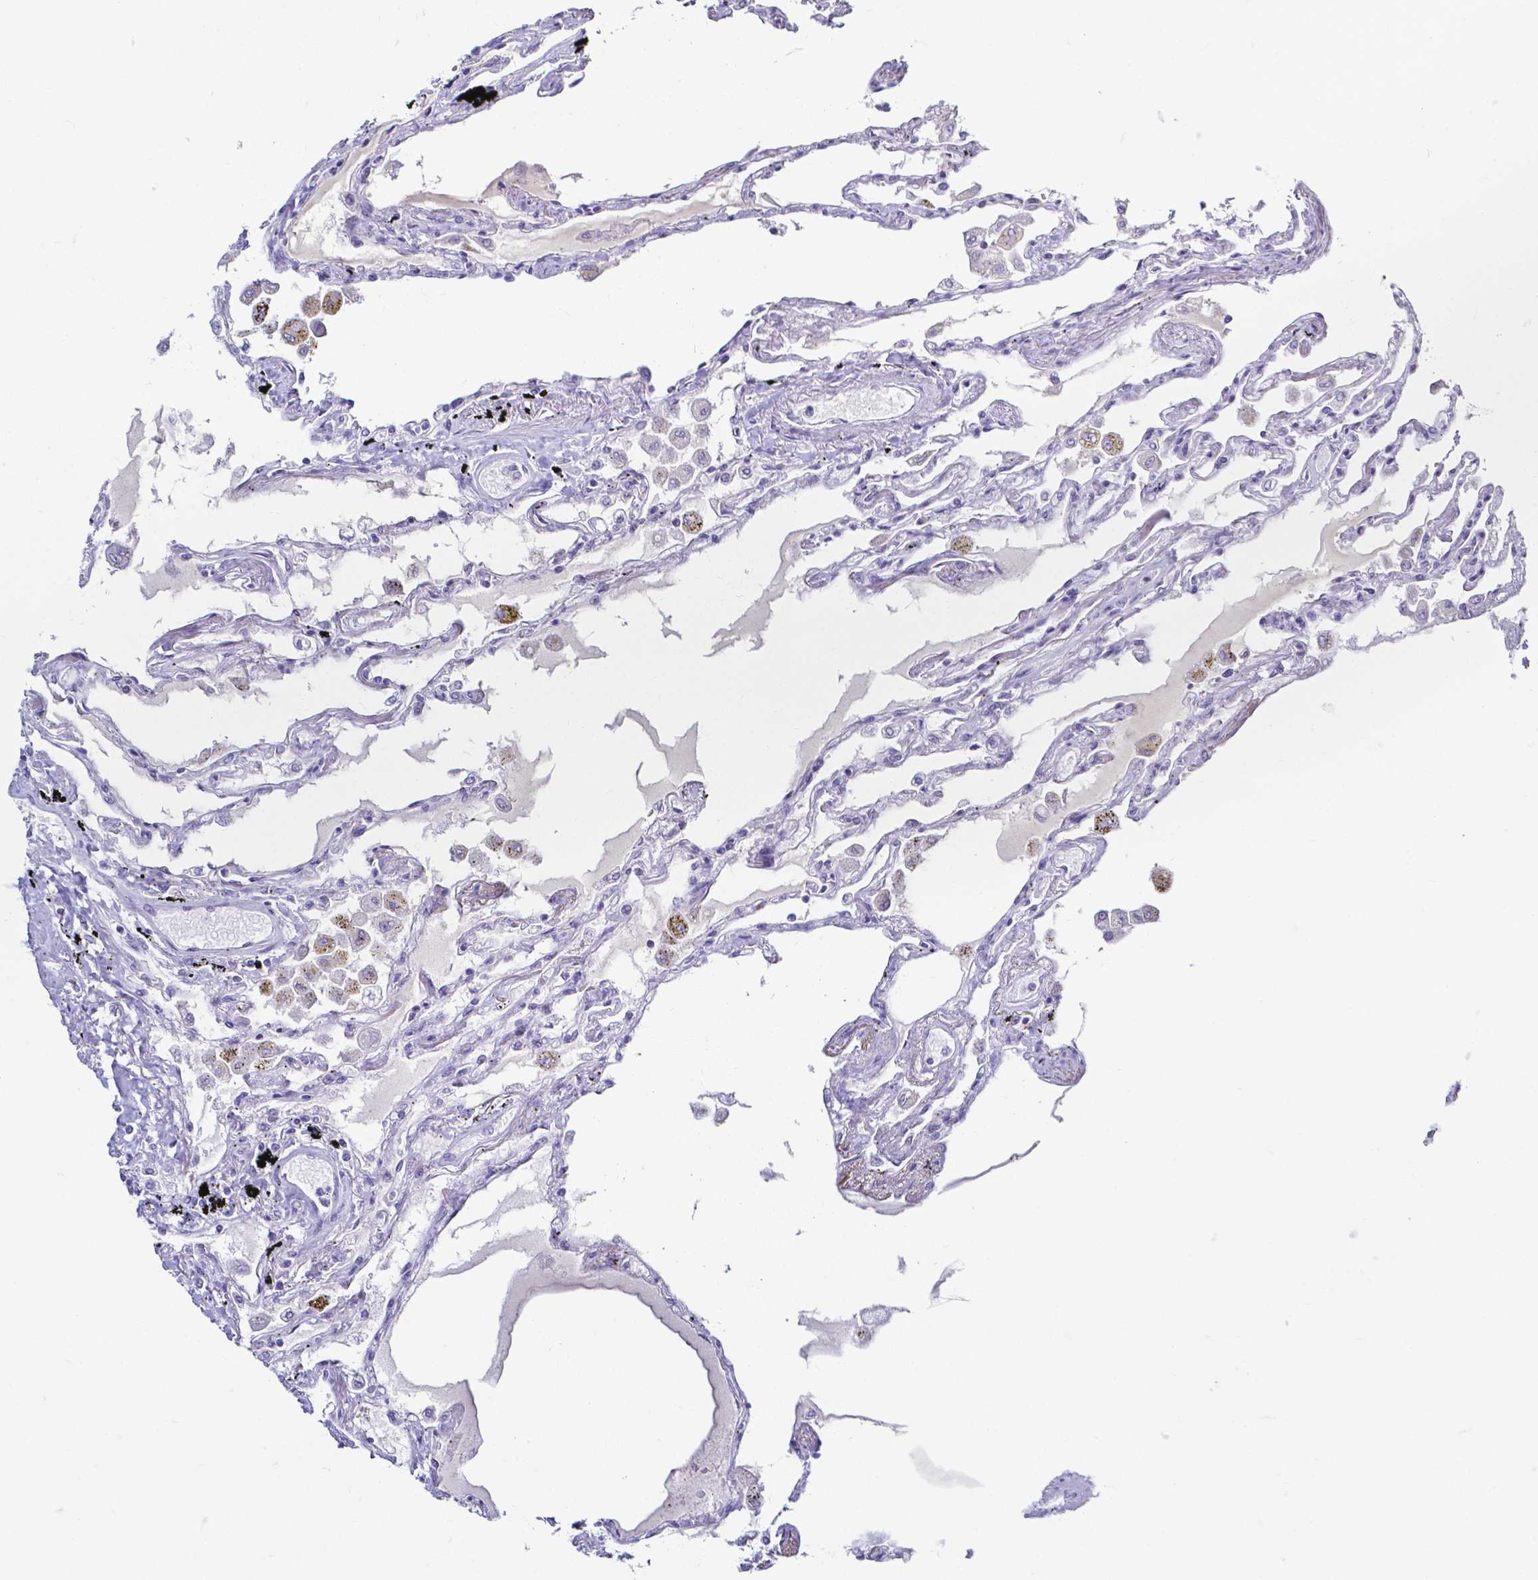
{"staining": {"intensity": "moderate", "quantity": "<25%", "location": "nuclear"}, "tissue": "lung", "cell_type": "Alveolar cells", "image_type": "normal", "snomed": [{"axis": "morphology", "description": "Normal tissue, NOS"}, {"axis": "morphology", "description": "Adenocarcinoma, NOS"}, {"axis": "topography", "description": "Cartilage tissue"}, {"axis": "topography", "description": "Lung"}], "caption": "The histopathology image exhibits a brown stain indicating the presence of a protein in the nuclear of alveolar cells in lung.", "gene": "FAM83G", "patient": {"sex": "female", "age": 67}}